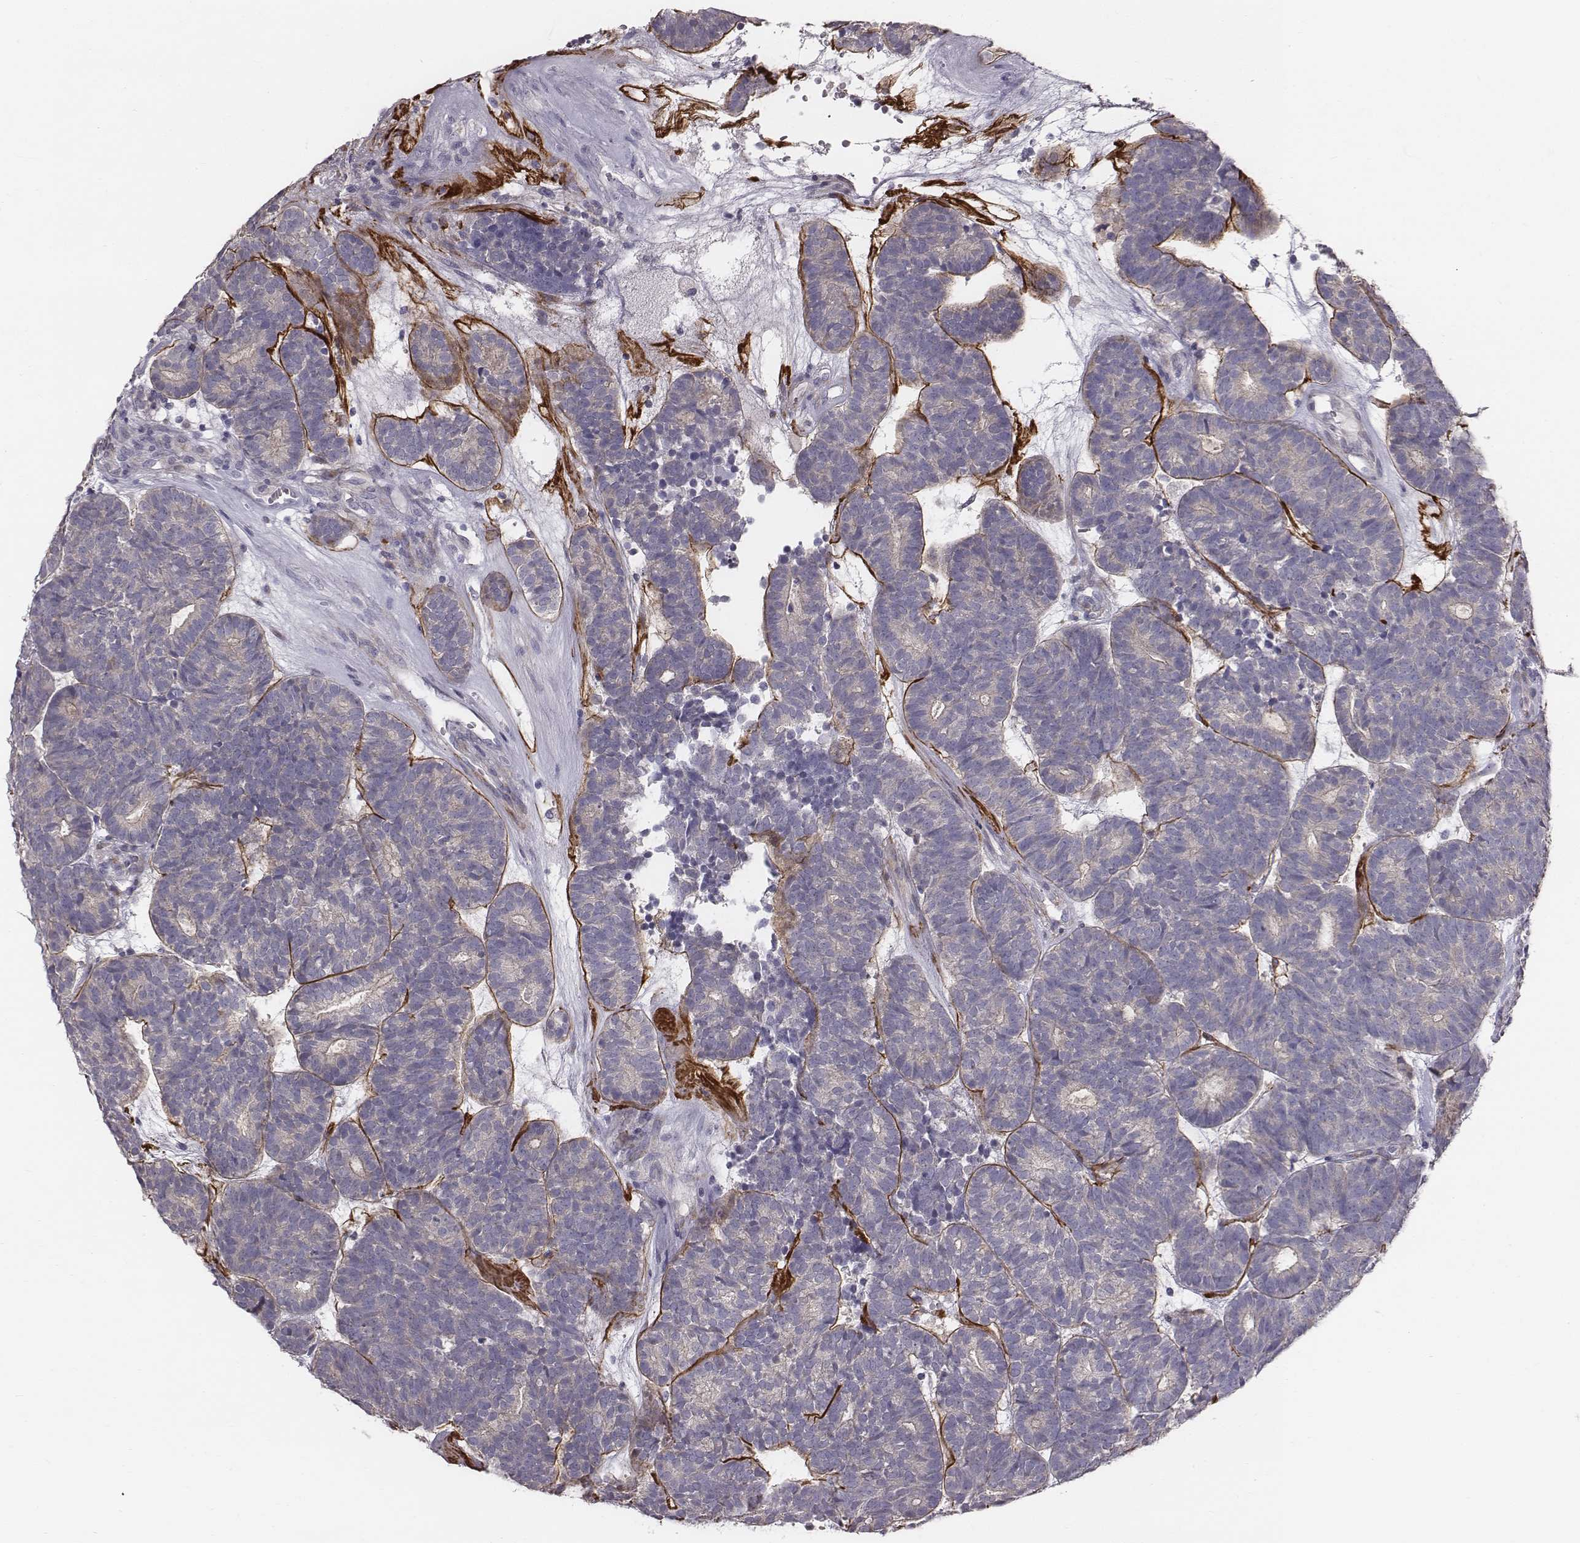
{"staining": {"intensity": "negative", "quantity": "none", "location": "none"}, "tissue": "head and neck cancer", "cell_type": "Tumor cells", "image_type": "cancer", "snomed": [{"axis": "morphology", "description": "Adenocarcinoma, NOS"}, {"axis": "topography", "description": "Head-Neck"}], "caption": "High magnification brightfield microscopy of head and neck adenocarcinoma stained with DAB (brown) and counterstained with hematoxylin (blue): tumor cells show no significant expression.", "gene": "PRKCZ", "patient": {"sex": "female", "age": 81}}